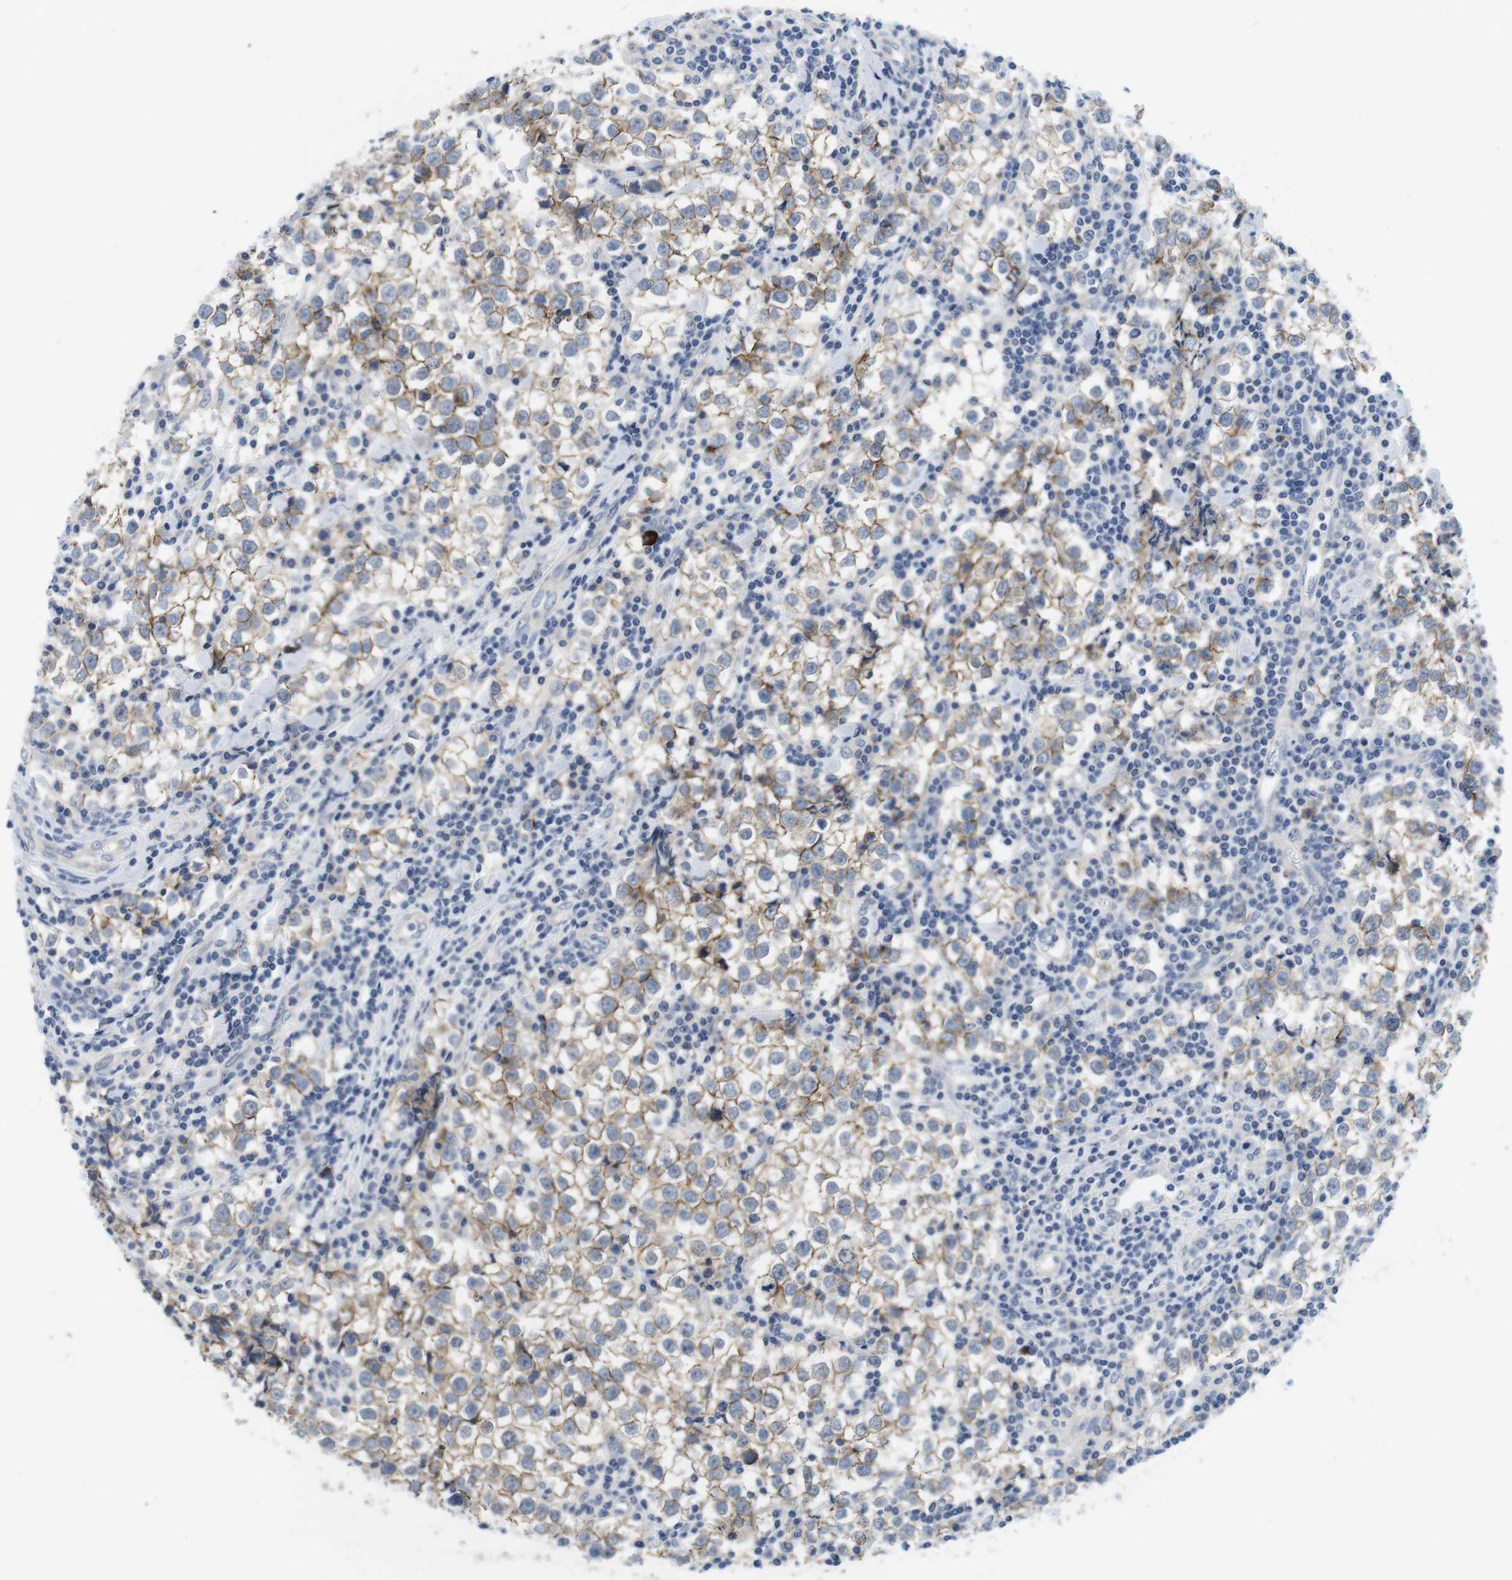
{"staining": {"intensity": "moderate", "quantity": ">75%", "location": "cytoplasmic/membranous"}, "tissue": "testis cancer", "cell_type": "Tumor cells", "image_type": "cancer", "snomed": [{"axis": "morphology", "description": "Seminoma, NOS"}, {"axis": "morphology", "description": "Carcinoma, Embryonal, NOS"}, {"axis": "topography", "description": "Testis"}], "caption": "Testis embryonal carcinoma stained with a brown dye displays moderate cytoplasmic/membranous positive staining in approximately >75% of tumor cells.", "gene": "SCRIB", "patient": {"sex": "male", "age": 36}}